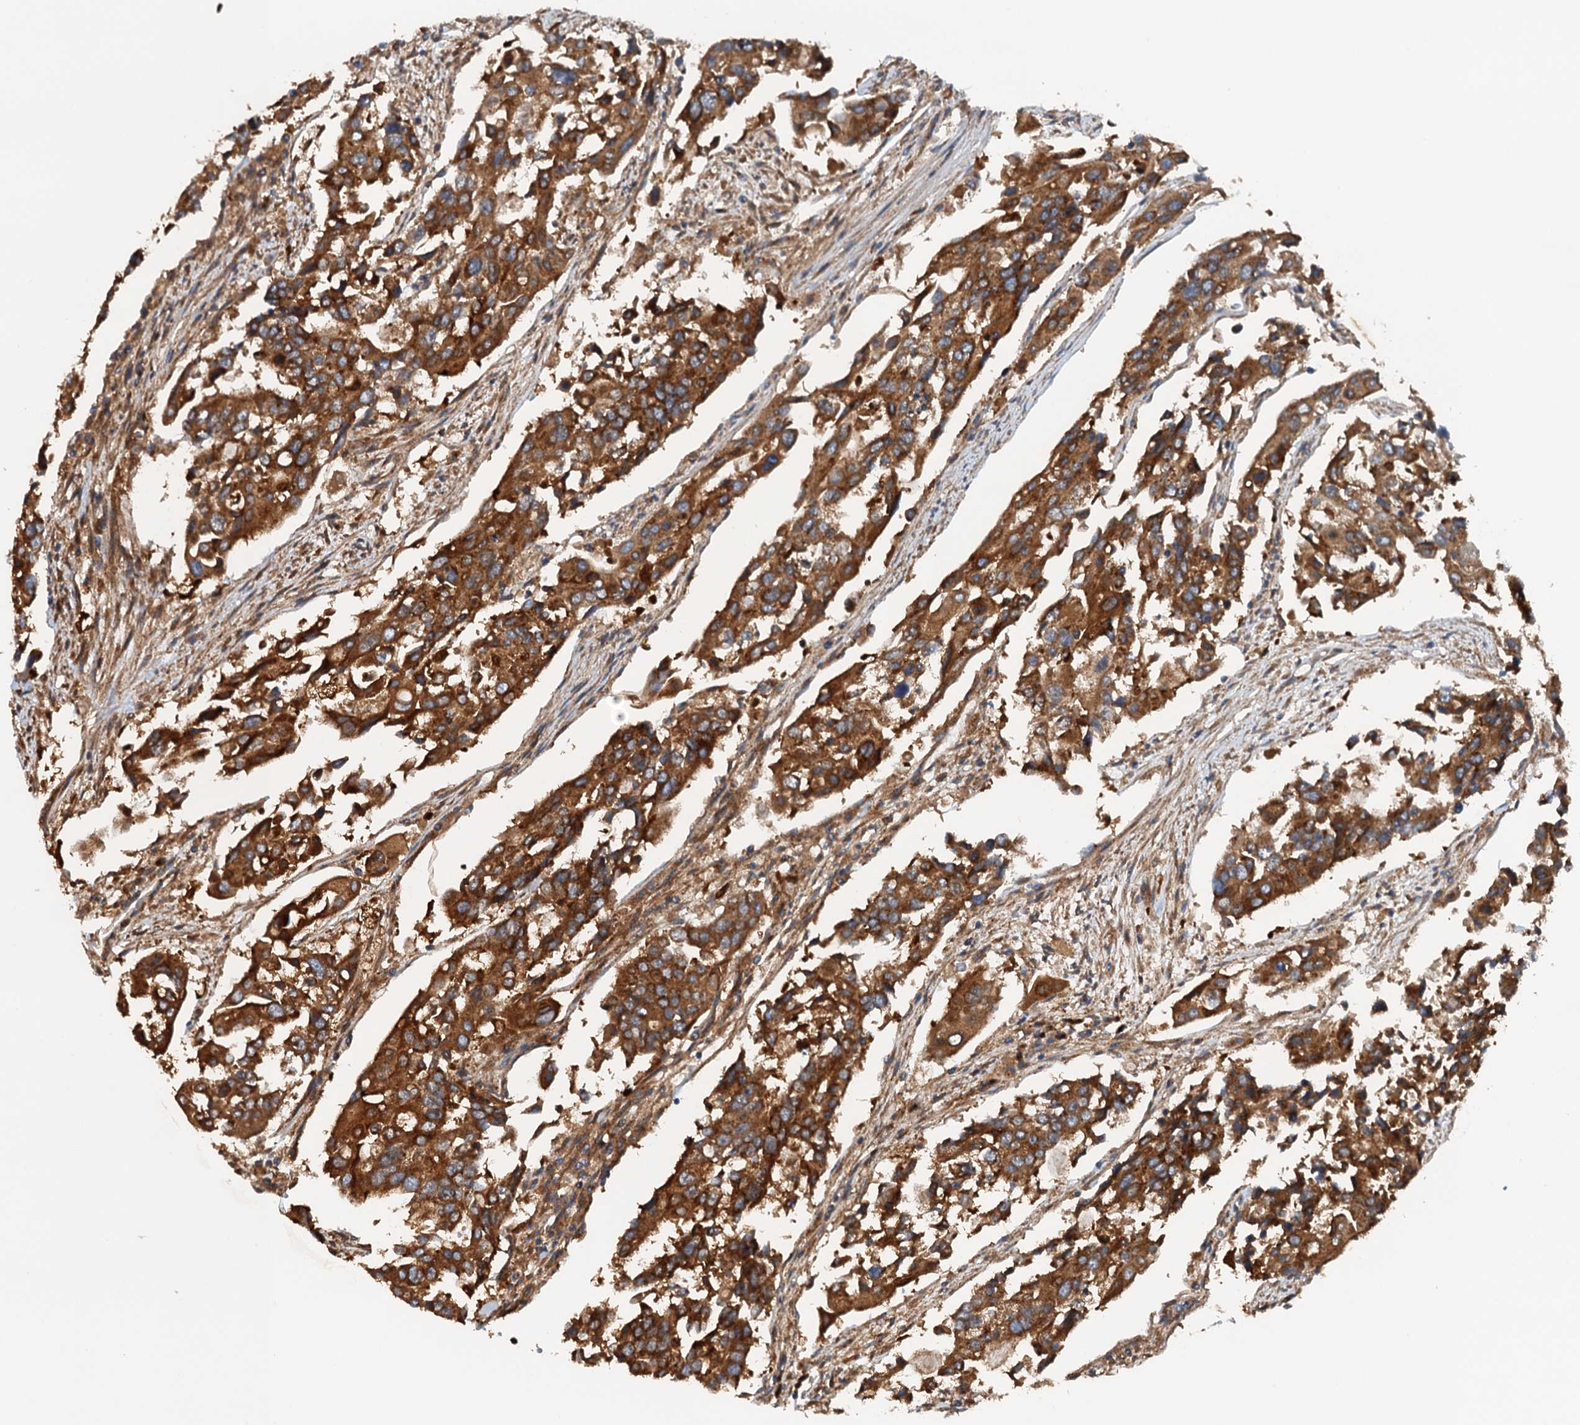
{"staining": {"intensity": "moderate", "quantity": ">75%", "location": "cytoplasmic/membranous"}, "tissue": "colorectal cancer", "cell_type": "Tumor cells", "image_type": "cancer", "snomed": [{"axis": "morphology", "description": "Adenocarcinoma, NOS"}, {"axis": "topography", "description": "Colon"}], "caption": "Adenocarcinoma (colorectal) stained for a protein shows moderate cytoplasmic/membranous positivity in tumor cells. The protein of interest is shown in brown color, while the nuclei are stained blue.", "gene": "COG3", "patient": {"sex": "male", "age": 77}}